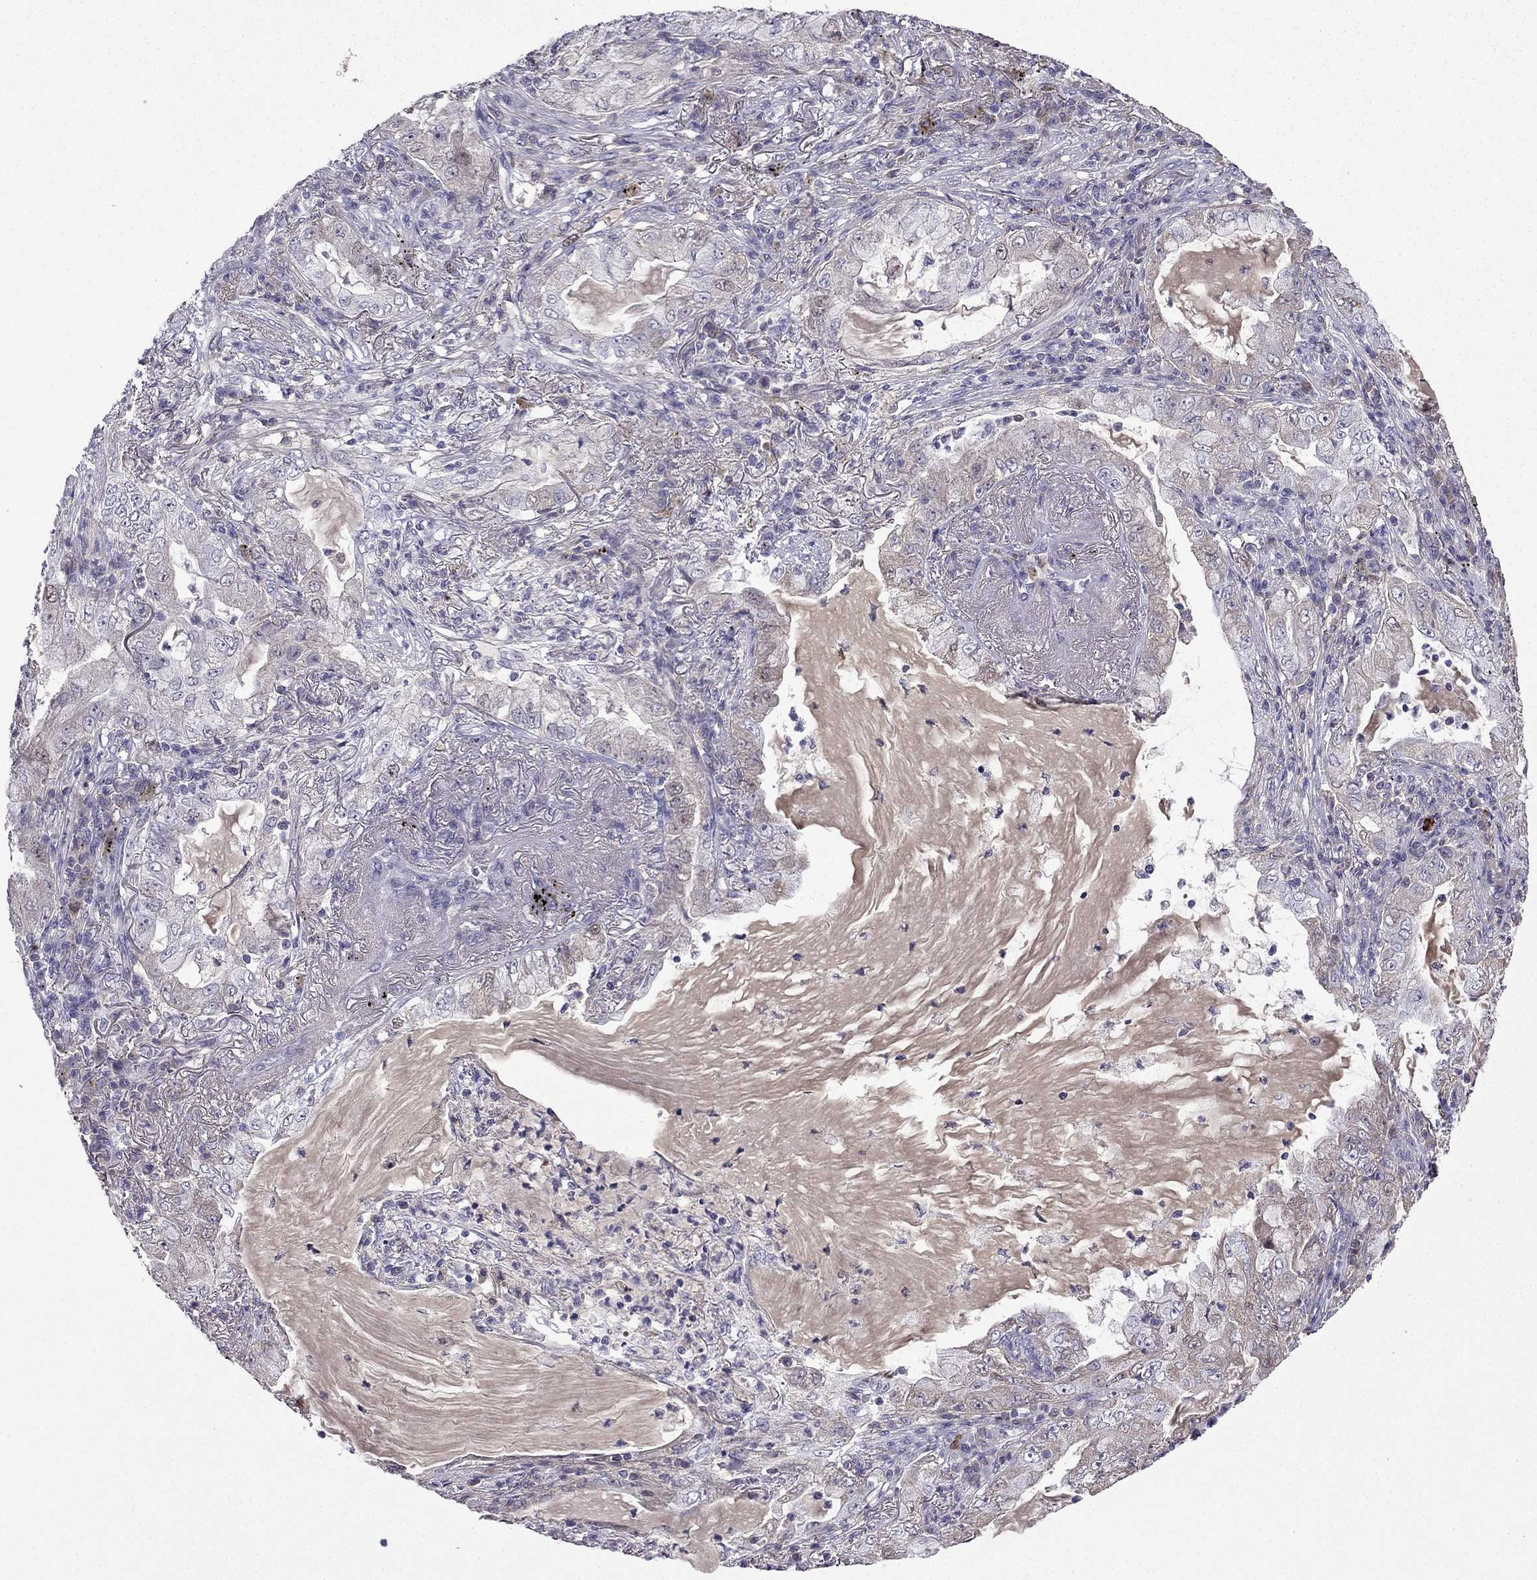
{"staining": {"intensity": "negative", "quantity": "none", "location": "none"}, "tissue": "lung cancer", "cell_type": "Tumor cells", "image_type": "cancer", "snomed": [{"axis": "morphology", "description": "Adenocarcinoma, NOS"}, {"axis": "topography", "description": "Lung"}], "caption": "This is an immunohistochemistry (IHC) photomicrograph of adenocarcinoma (lung). There is no positivity in tumor cells.", "gene": "UHRF1", "patient": {"sex": "female", "age": 73}}